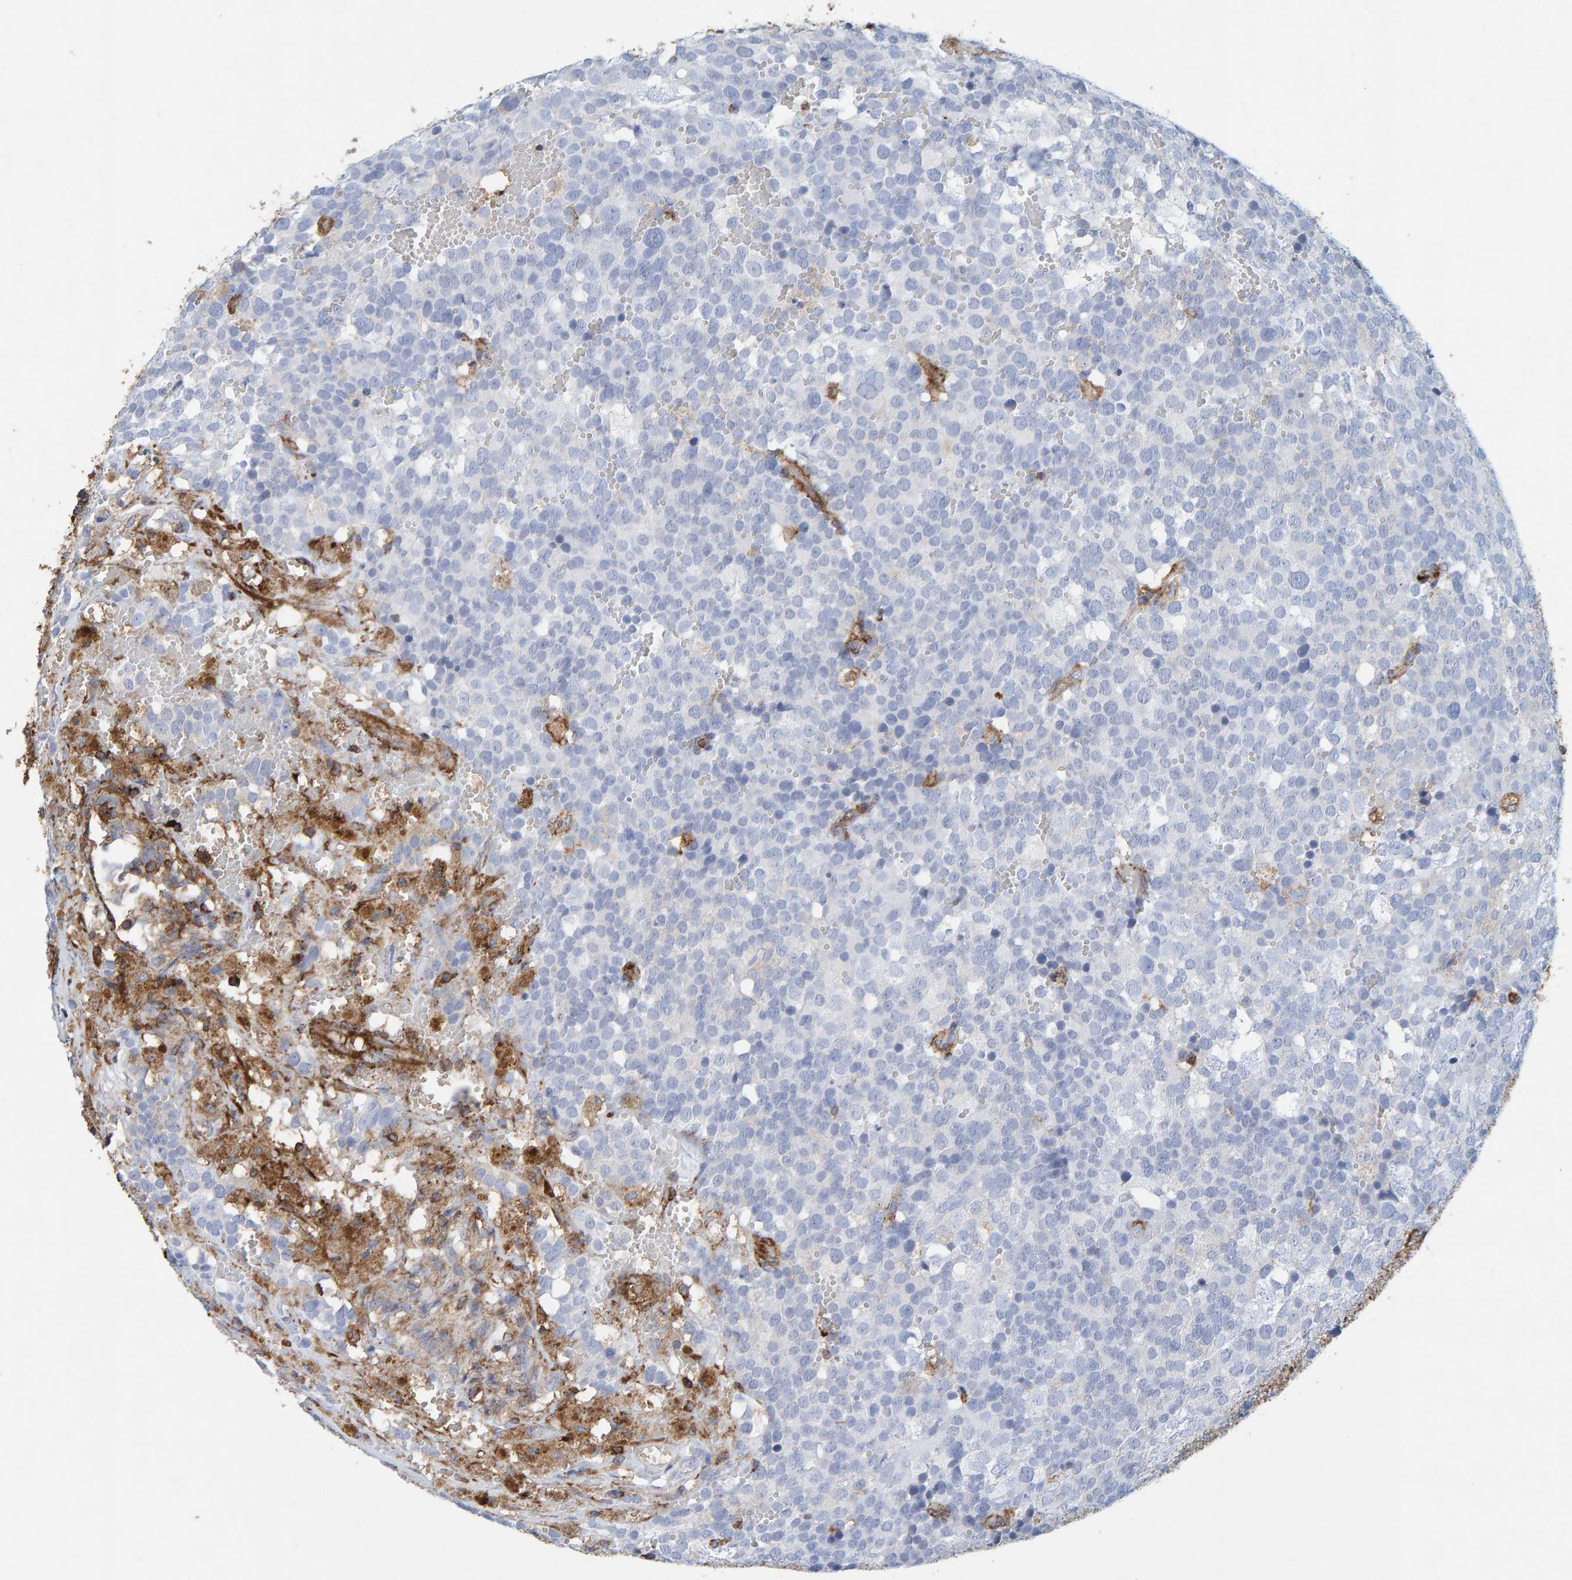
{"staining": {"intensity": "negative", "quantity": "none", "location": "none"}, "tissue": "testis cancer", "cell_type": "Tumor cells", "image_type": "cancer", "snomed": [{"axis": "morphology", "description": "Seminoma, NOS"}, {"axis": "topography", "description": "Testis"}], "caption": "Immunohistochemistry photomicrograph of neoplastic tissue: seminoma (testis) stained with DAB demonstrates no significant protein positivity in tumor cells.", "gene": "MVP", "patient": {"sex": "male", "age": 71}}